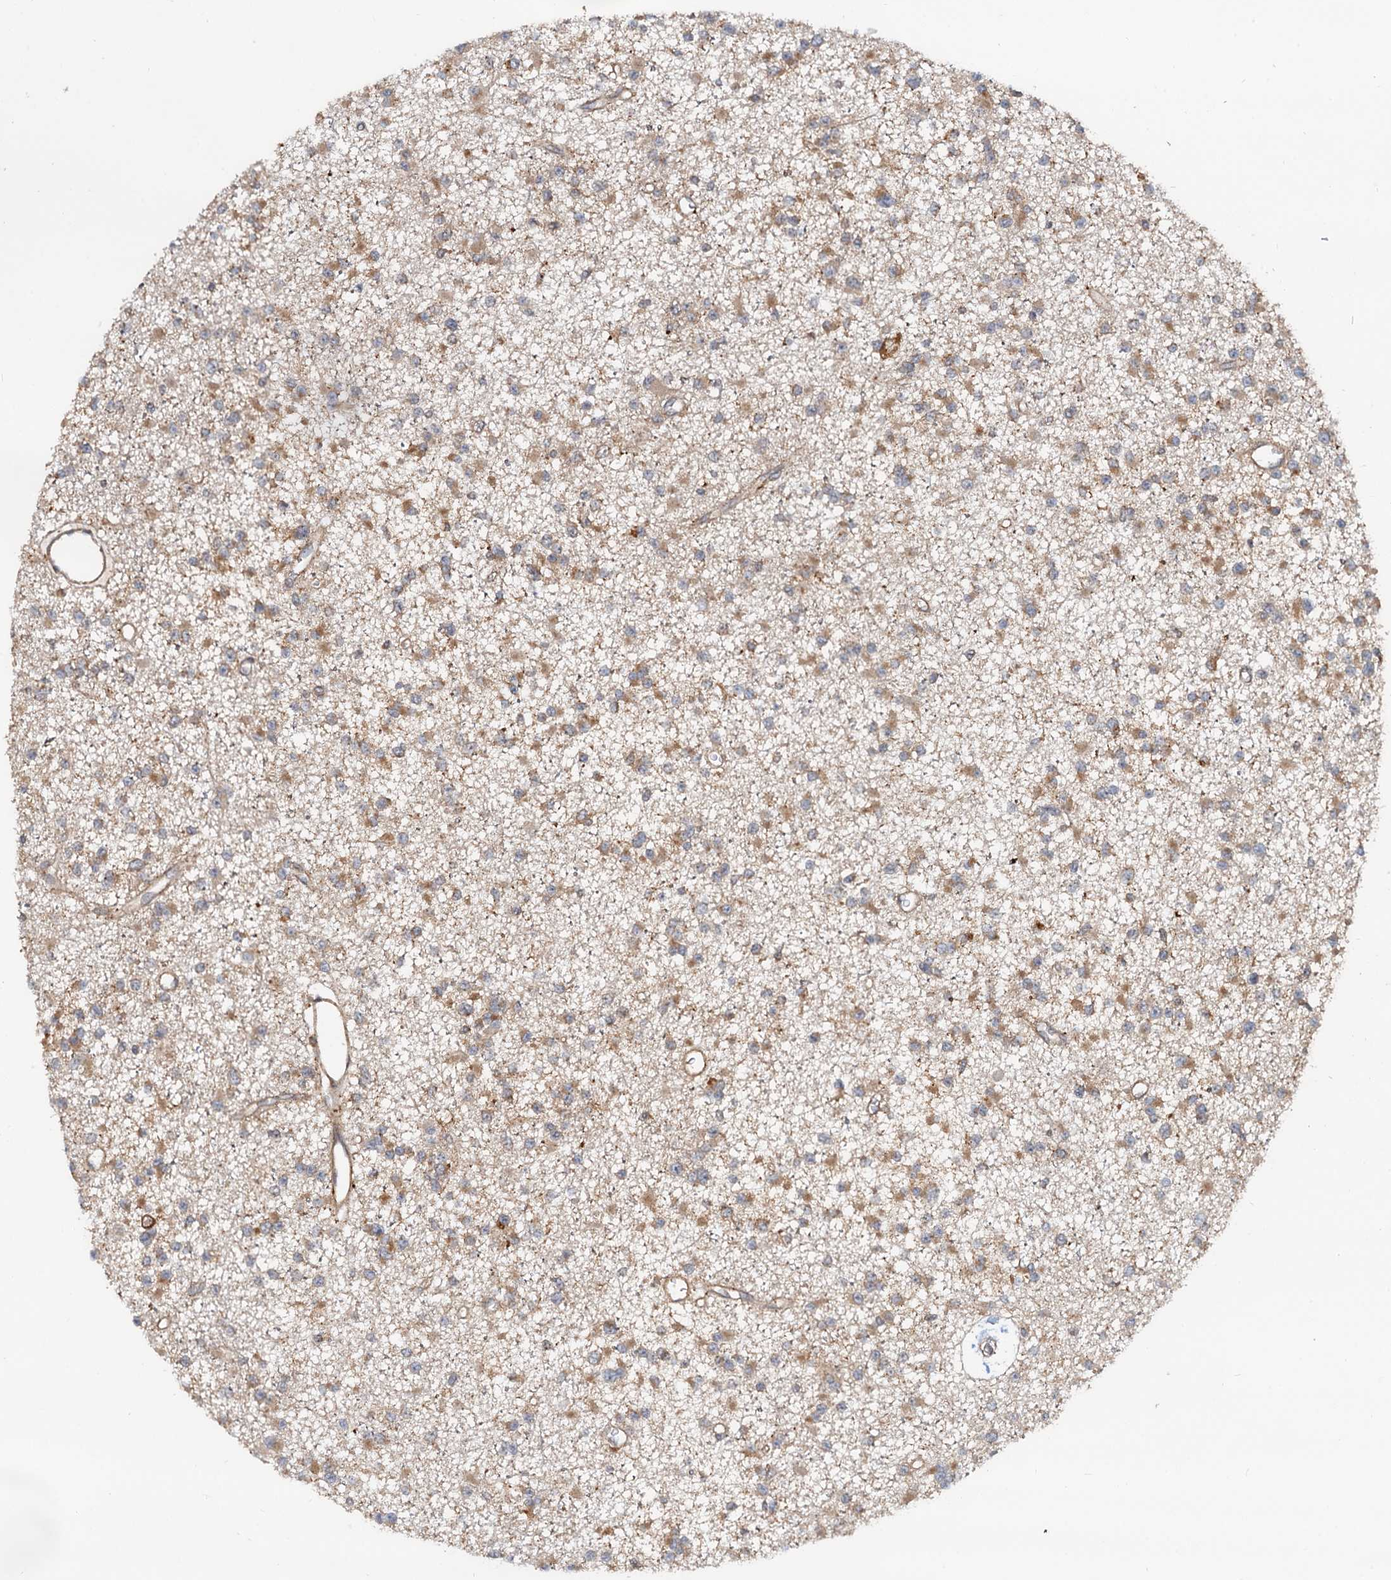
{"staining": {"intensity": "moderate", "quantity": ">75%", "location": "cytoplasmic/membranous"}, "tissue": "glioma", "cell_type": "Tumor cells", "image_type": "cancer", "snomed": [{"axis": "morphology", "description": "Glioma, malignant, Low grade"}, {"axis": "topography", "description": "Brain"}], "caption": "A medium amount of moderate cytoplasmic/membranous positivity is appreciated in approximately >75% of tumor cells in glioma tissue.", "gene": "TOLLIP", "patient": {"sex": "female", "age": 22}}